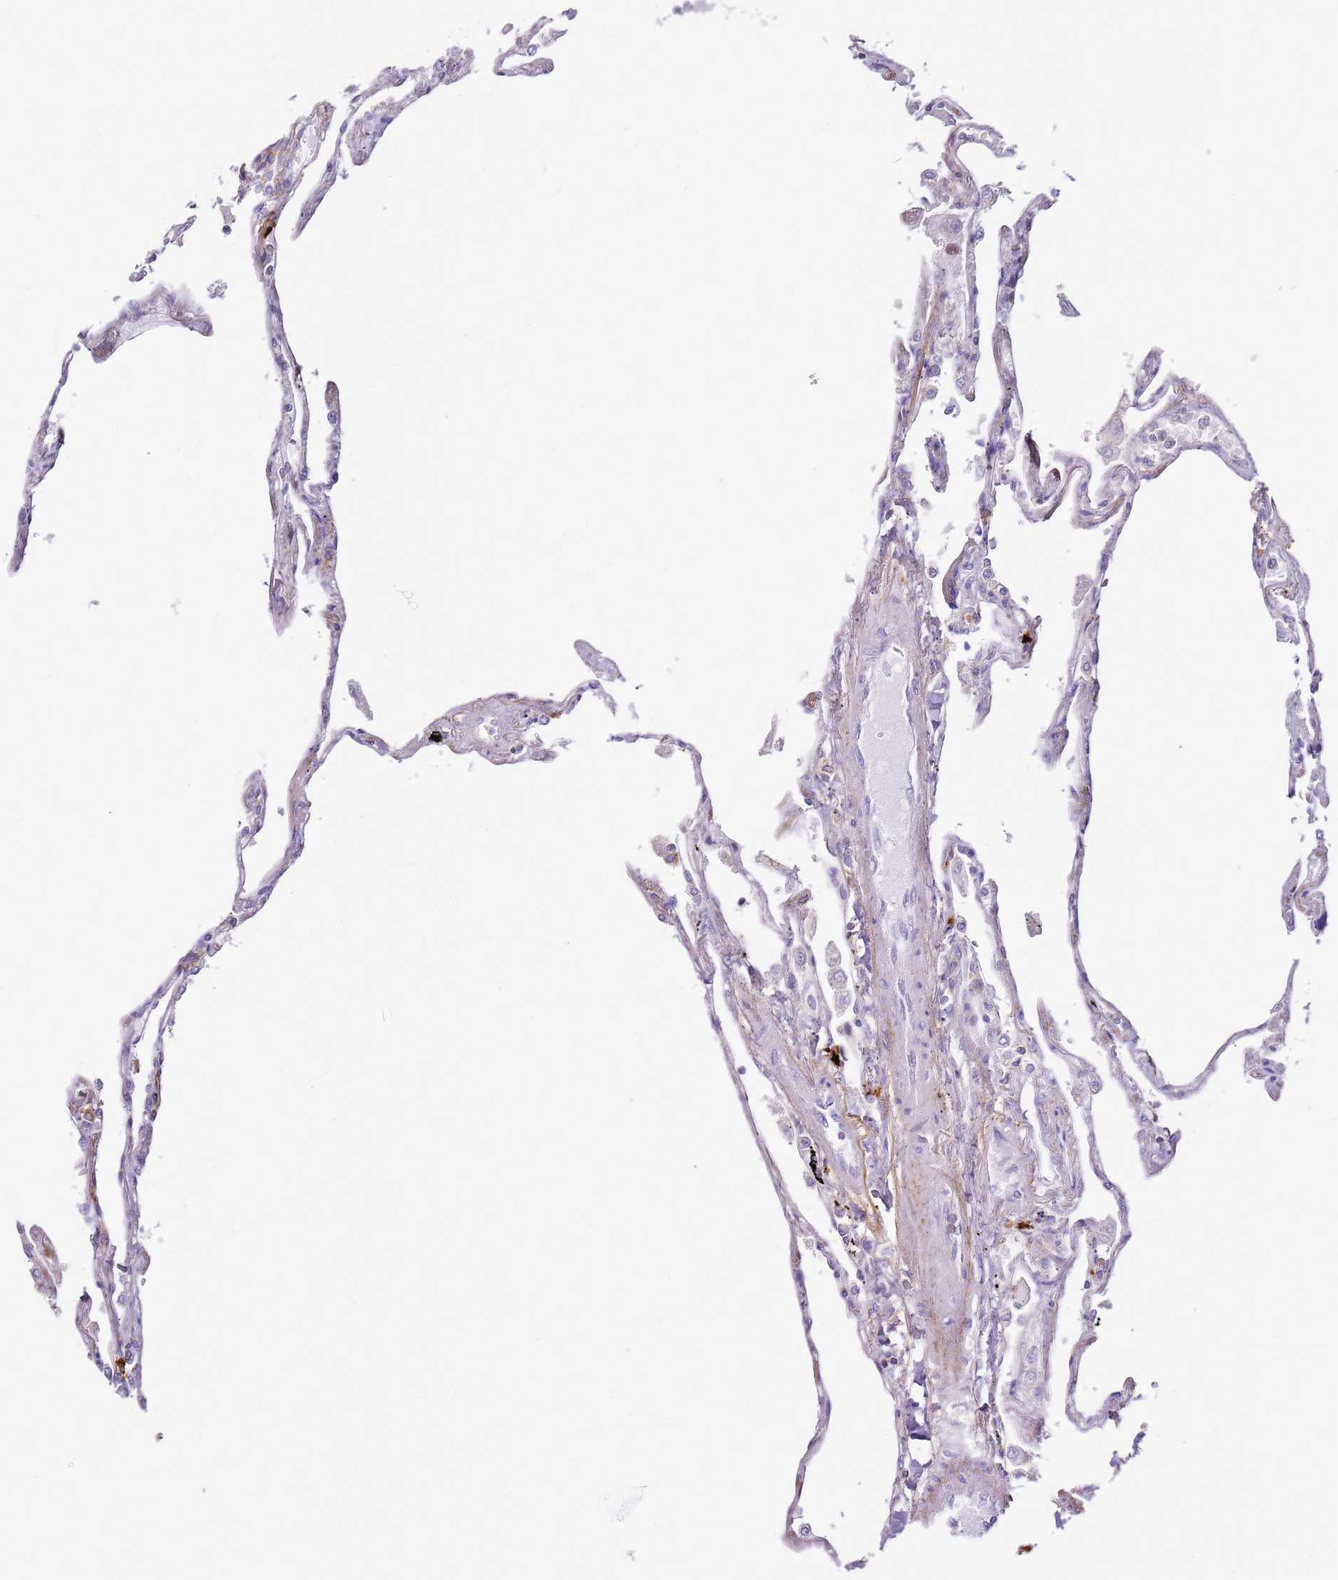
{"staining": {"intensity": "weak", "quantity": "25%-75%", "location": "cytoplasmic/membranous"}, "tissue": "lung", "cell_type": "Alveolar cells", "image_type": "normal", "snomed": [{"axis": "morphology", "description": "Normal tissue, NOS"}, {"axis": "topography", "description": "Lung"}], "caption": "This is a photomicrograph of IHC staining of benign lung, which shows weak expression in the cytoplasmic/membranous of alveolar cells.", "gene": "FPR1", "patient": {"sex": "female", "age": 67}}